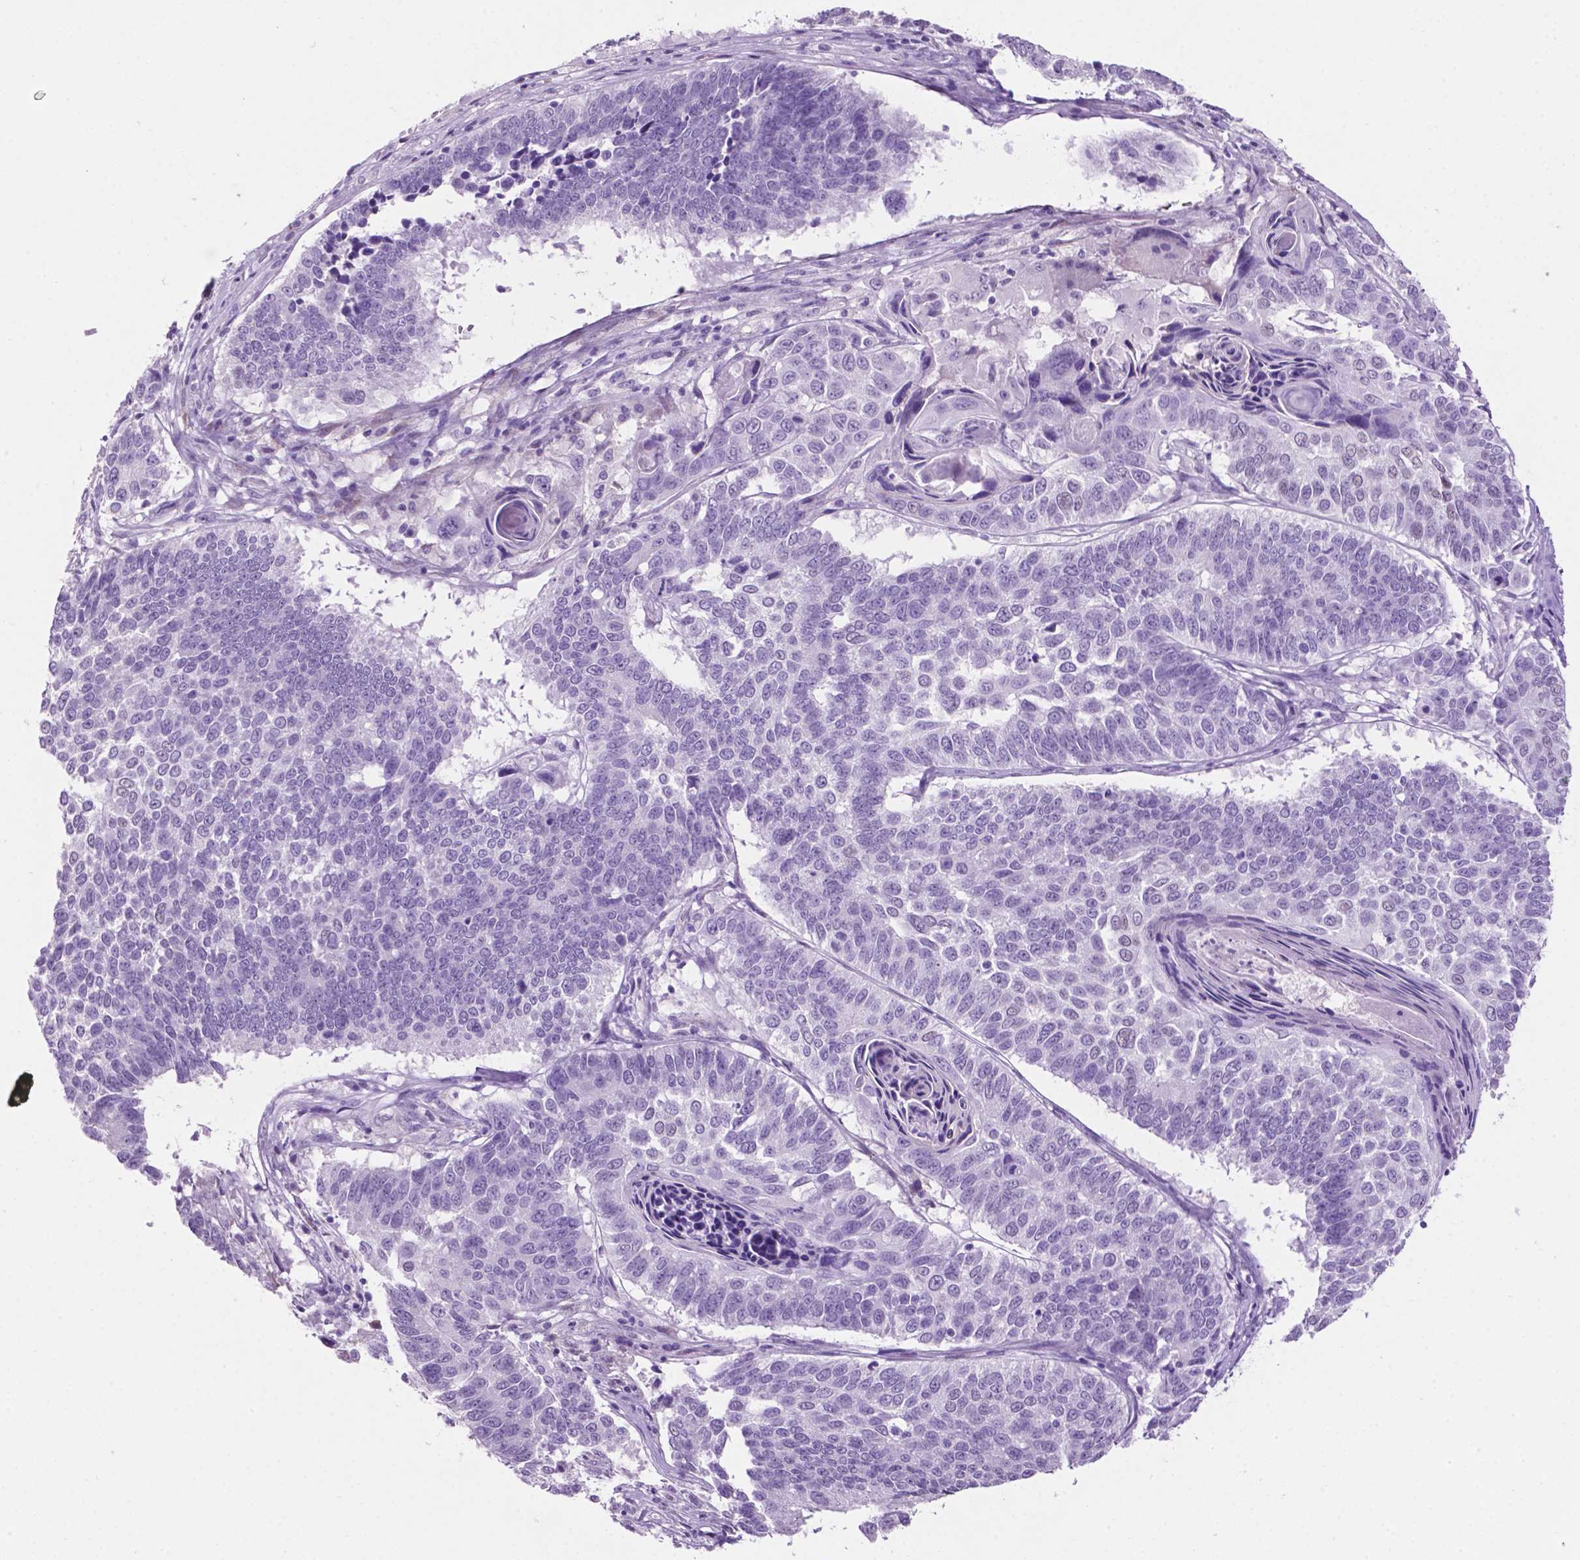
{"staining": {"intensity": "negative", "quantity": "none", "location": "none"}, "tissue": "lung cancer", "cell_type": "Tumor cells", "image_type": "cancer", "snomed": [{"axis": "morphology", "description": "Squamous cell carcinoma, NOS"}, {"axis": "topography", "description": "Lung"}], "caption": "Immunohistochemical staining of squamous cell carcinoma (lung) shows no significant staining in tumor cells.", "gene": "PHGR1", "patient": {"sex": "male", "age": 73}}